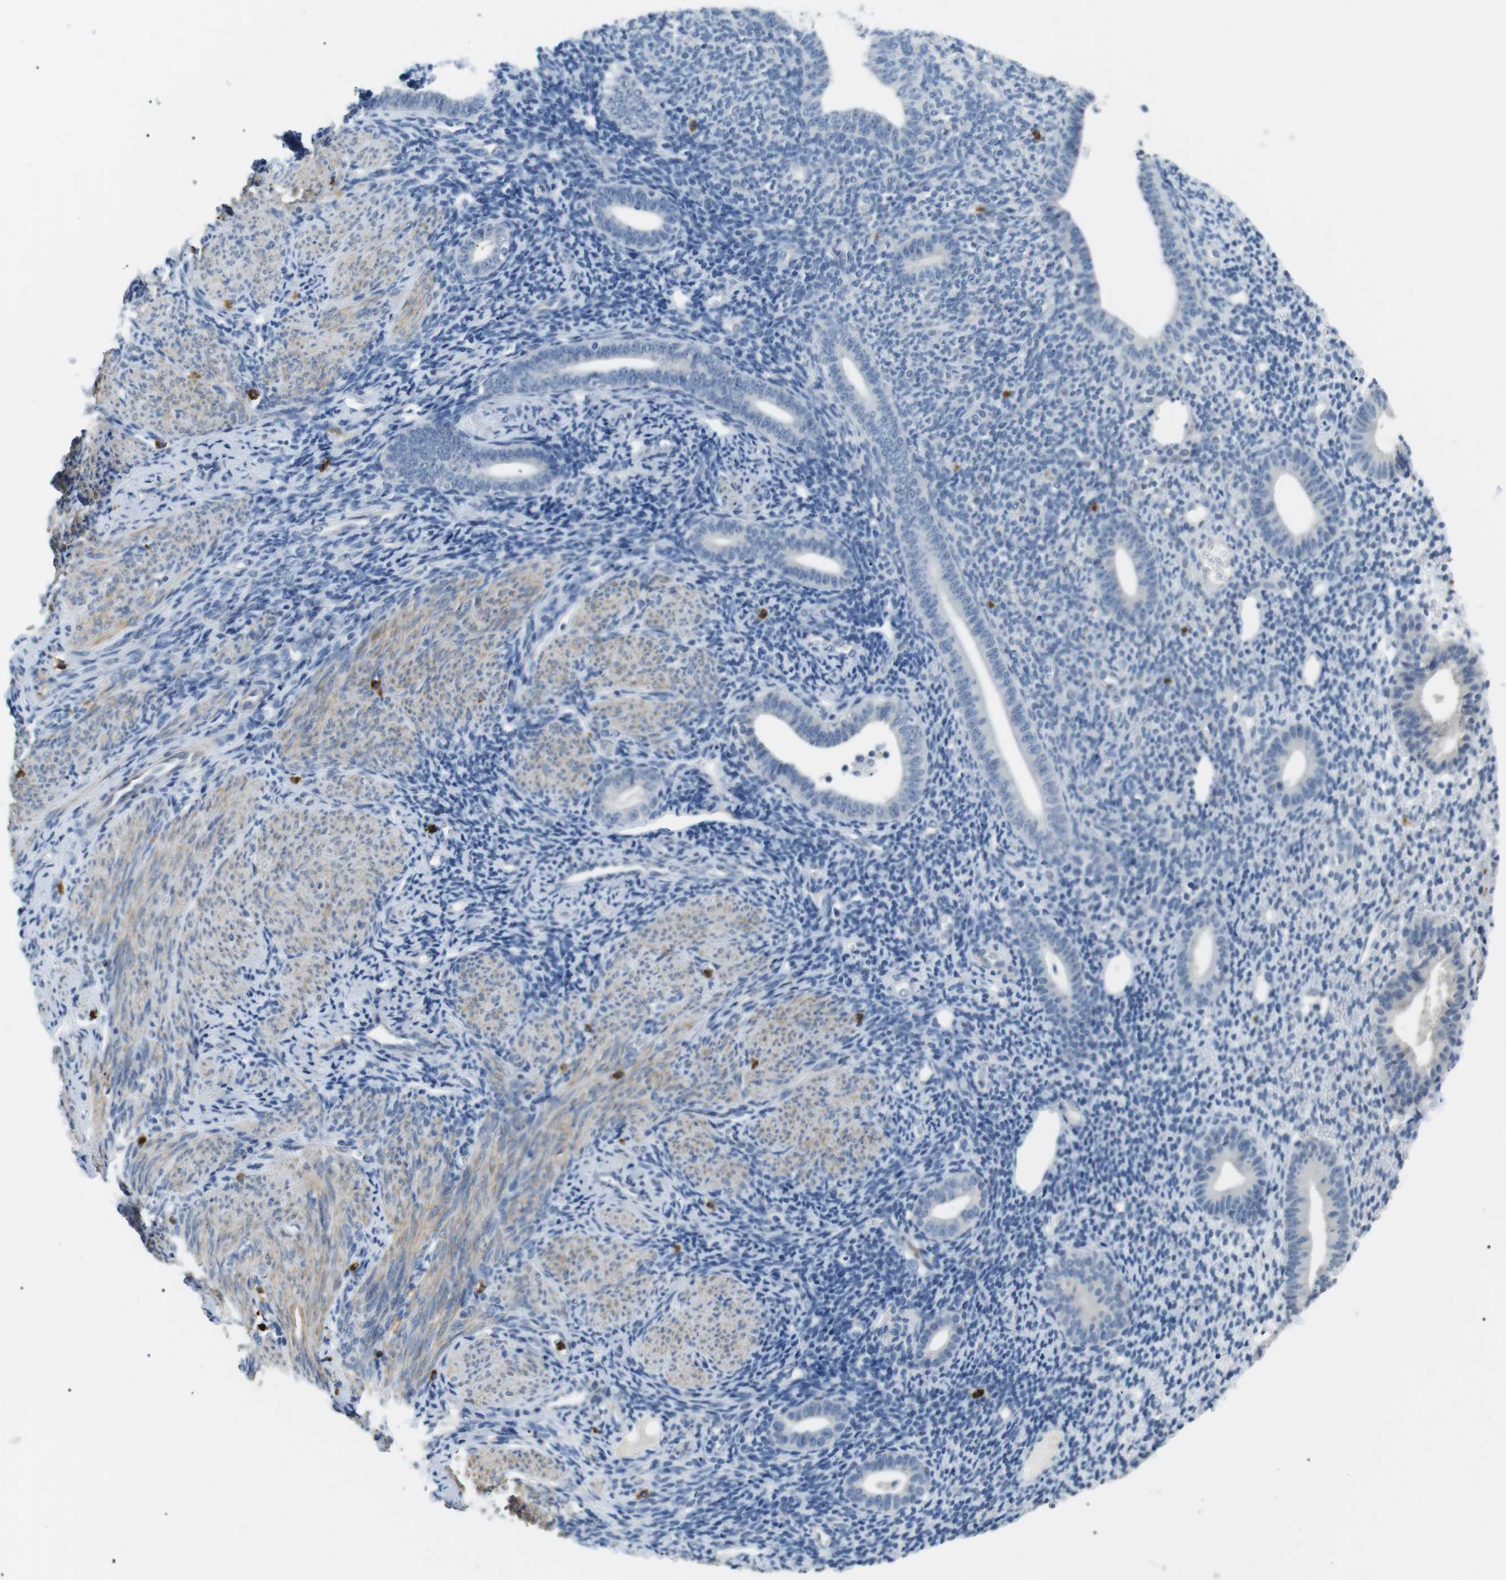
{"staining": {"intensity": "negative", "quantity": "none", "location": "none"}, "tissue": "endometrium", "cell_type": "Cells in endometrial stroma", "image_type": "normal", "snomed": [{"axis": "morphology", "description": "Normal tissue, NOS"}, {"axis": "topography", "description": "Endometrium"}], "caption": "This is a image of IHC staining of benign endometrium, which shows no expression in cells in endometrial stroma.", "gene": "GZMM", "patient": {"sex": "female", "age": 50}}